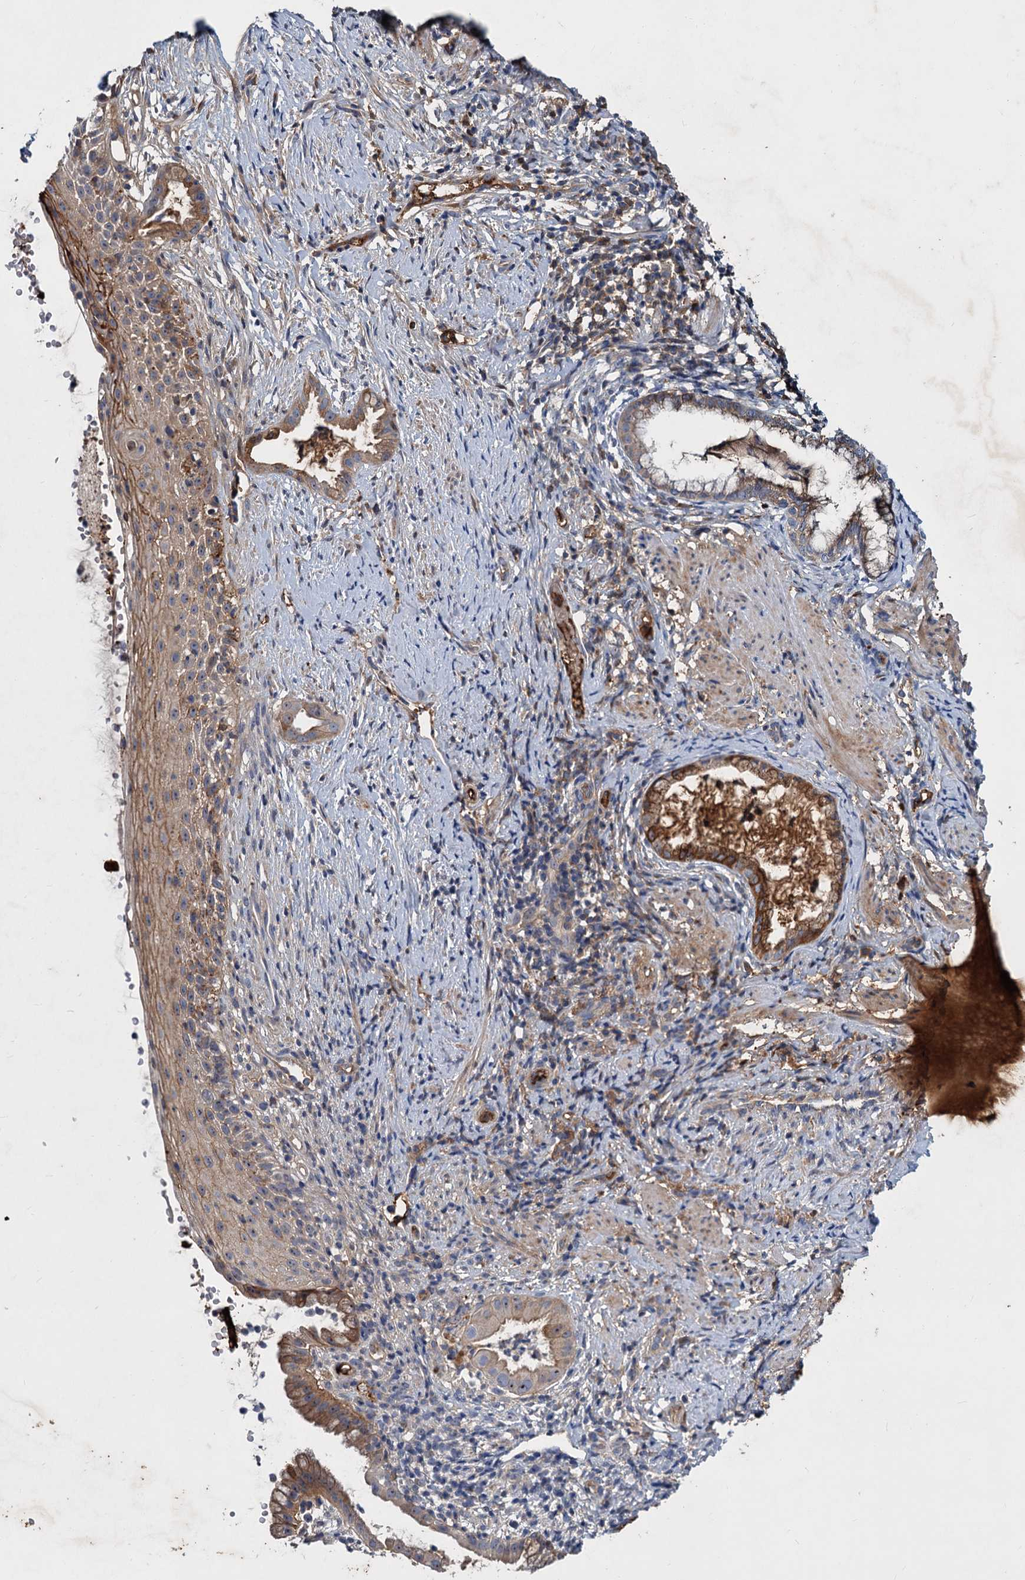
{"staining": {"intensity": "strong", "quantity": ">75%", "location": "cytoplasmic/membranous"}, "tissue": "cervix", "cell_type": "Glandular cells", "image_type": "normal", "snomed": [{"axis": "morphology", "description": "Normal tissue, NOS"}, {"axis": "topography", "description": "Cervix"}], "caption": "Cervix stained with immunohistochemistry demonstrates strong cytoplasmic/membranous staining in approximately >75% of glandular cells.", "gene": "CHRD", "patient": {"sex": "female", "age": 36}}